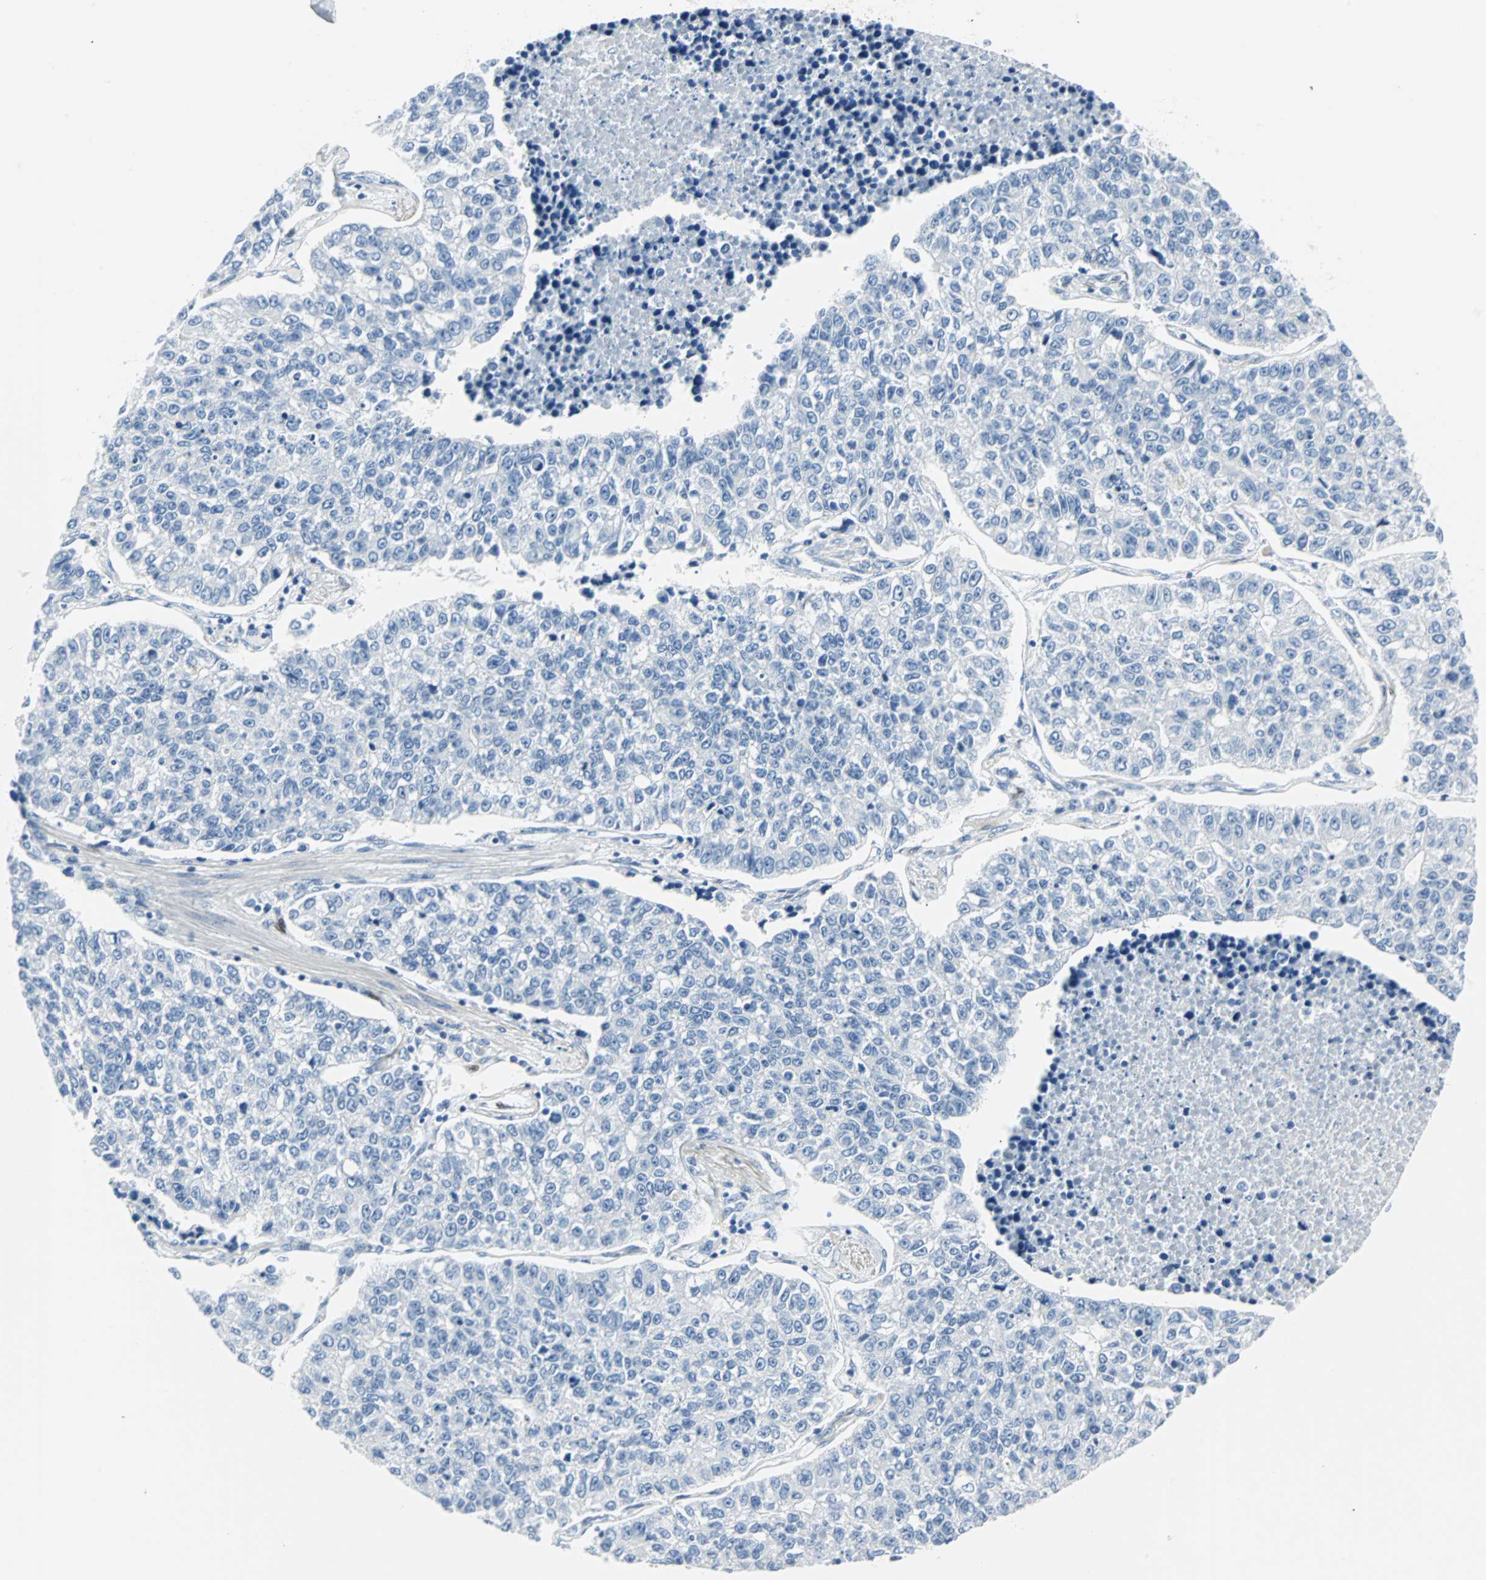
{"staining": {"intensity": "negative", "quantity": "none", "location": "none"}, "tissue": "lung cancer", "cell_type": "Tumor cells", "image_type": "cancer", "snomed": [{"axis": "morphology", "description": "Adenocarcinoma, NOS"}, {"axis": "topography", "description": "Lung"}], "caption": "Lung adenocarcinoma stained for a protein using IHC shows no staining tumor cells.", "gene": "IL33", "patient": {"sex": "male", "age": 49}}